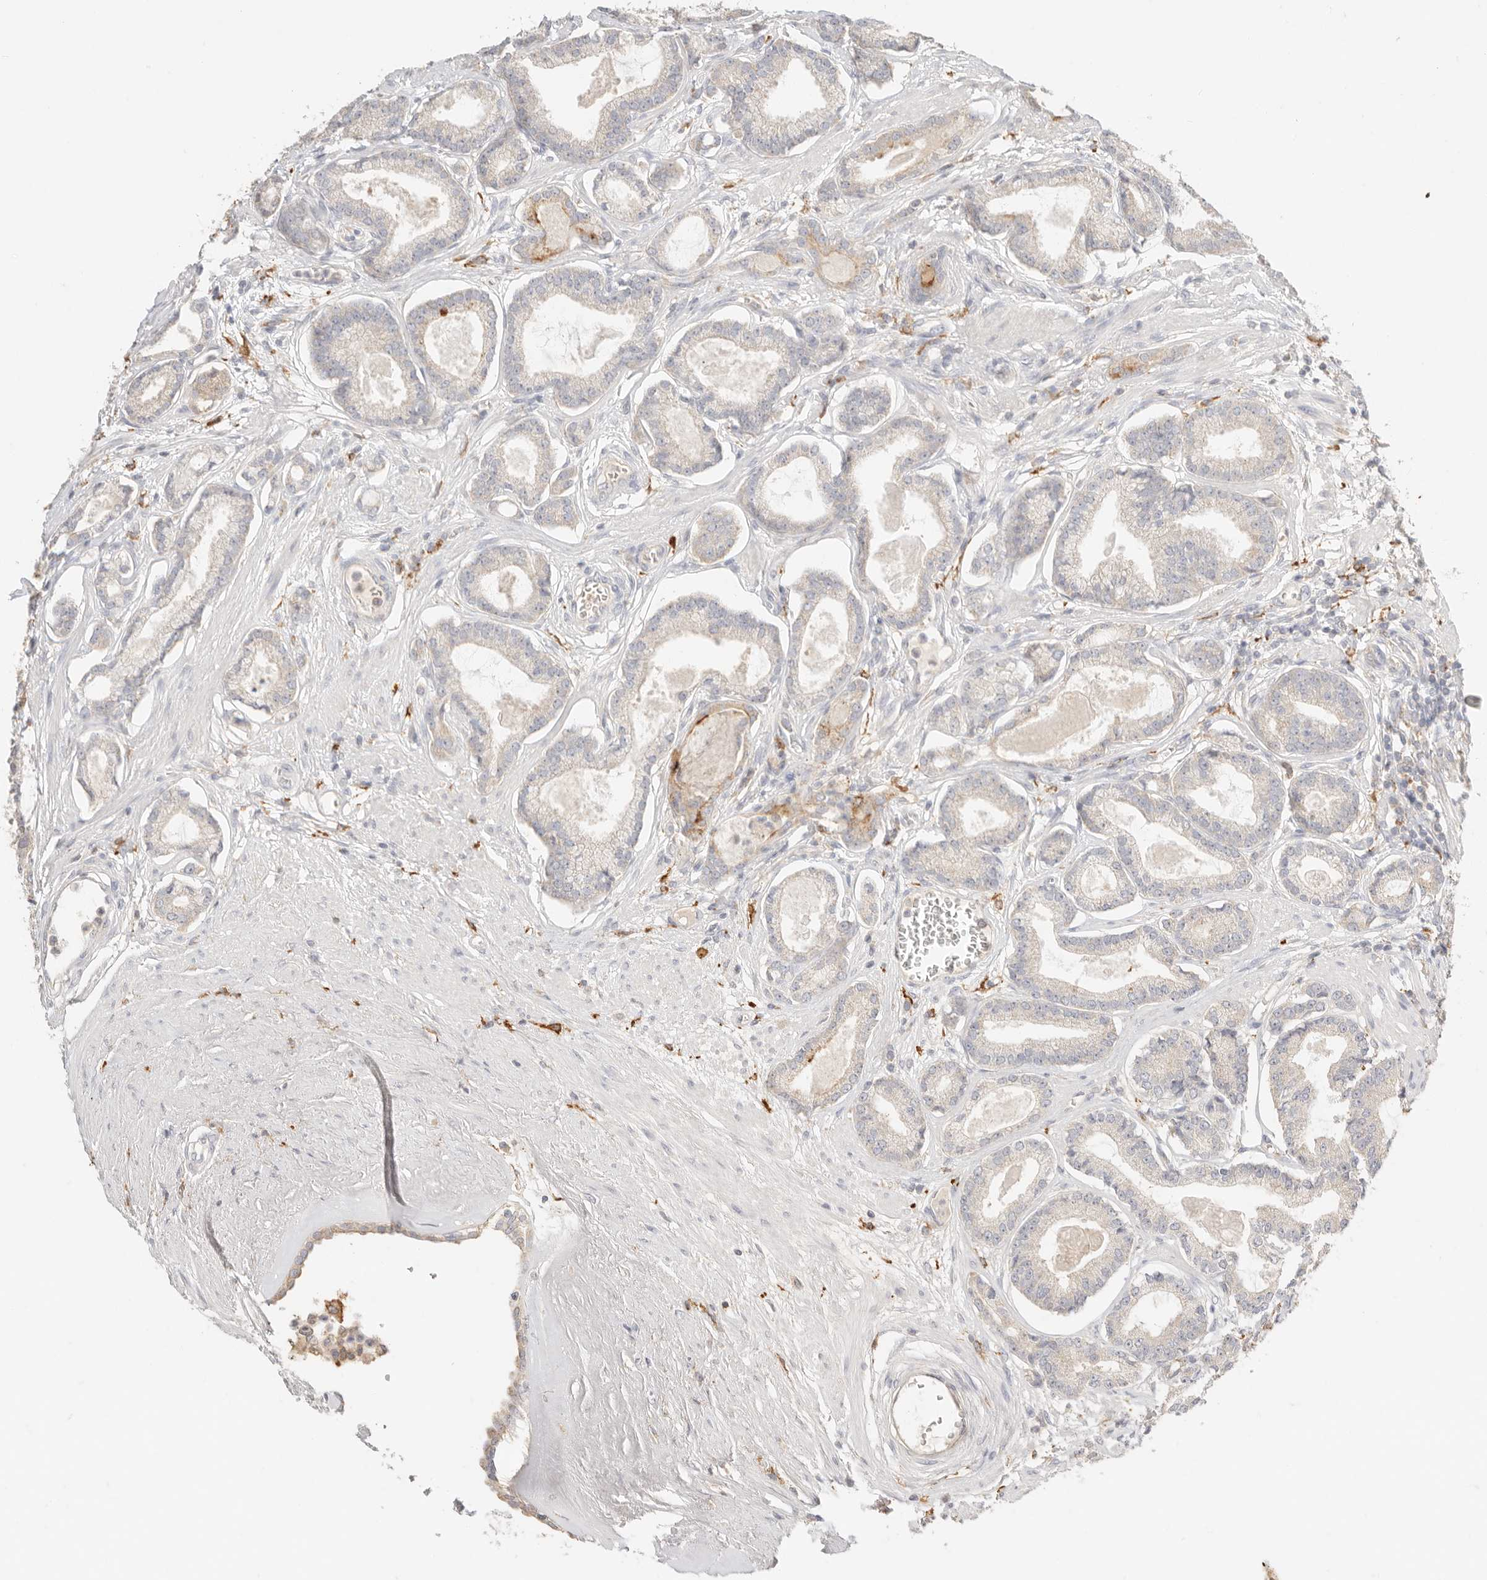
{"staining": {"intensity": "weak", "quantity": "<25%", "location": "cytoplasmic/membranous"}, "tissue": "prostate cancer", "cell_type": "Tumor cells", "image_type": "cancer", "snomed": [{"axis": "morphology", "description": "Adenocarcinoma, Low grade"}, {"axis": "topography", "description": "Prostate"}], "caption": "The image exhibits no significant positivity in tumor cells of prostate cancer.", "gene": "HK2", "patient": {"sex": "male", "age": 60}}